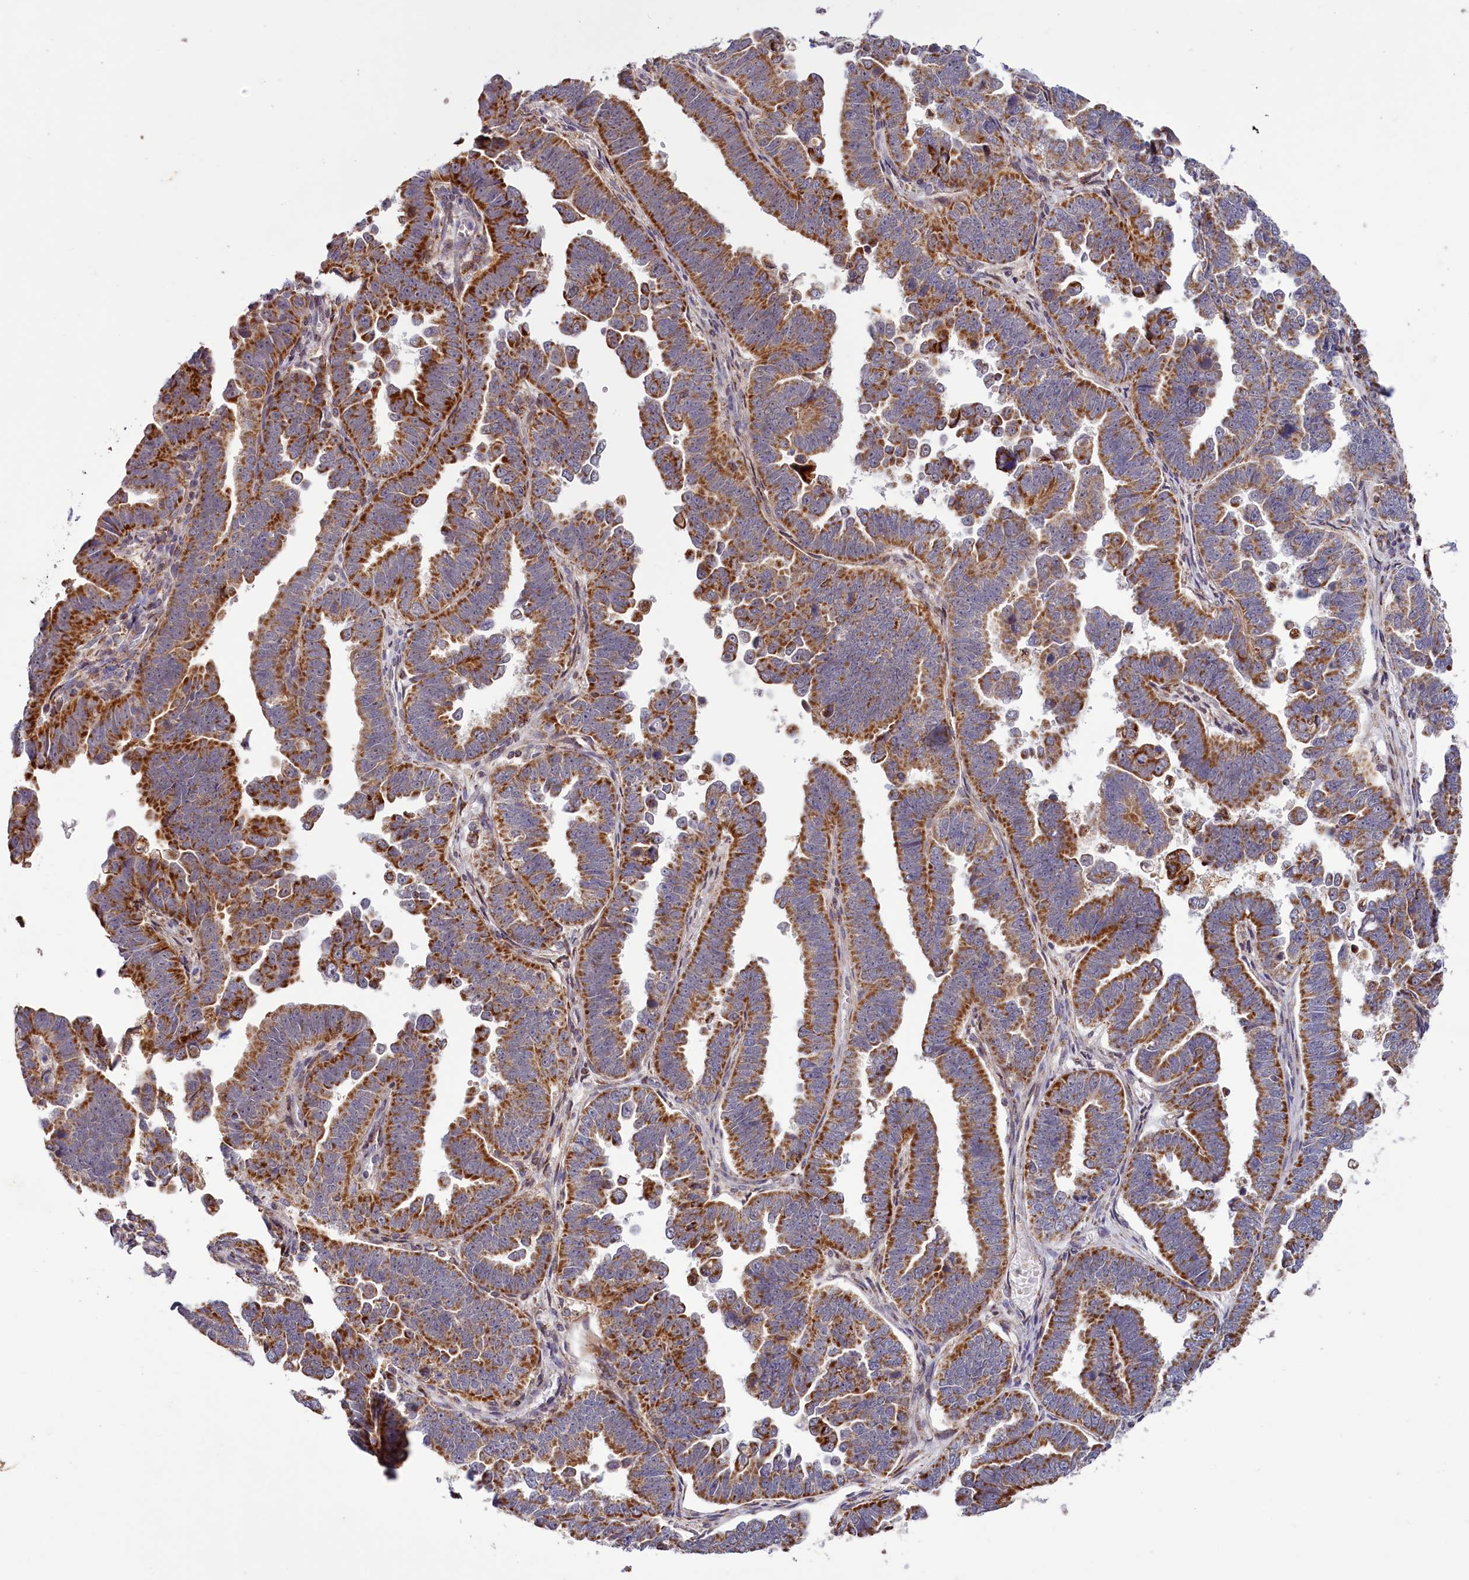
{"staining": {"intensity": "strong", "quantity": ">75%", "location": "cytoplasmic/membranous"}, "tissue": "endometrial cancer", "cell_type": "Tumor cells", "image_type": "cancer", "snomed": [{"axis": "morphology", "description": "Adenocarcinoma, NOS"}, {"axis": "topography", "description": "Endometrium"}], "caption": "An immunohistochemistry (IHC) histopathology image of tumor tissue is shown. Protein staining in brown labels strong cytoplasmic/membranous positivity in endometrial cancer within tumor cells.", "gene": "DYNC2H1", "patient": {"sex": "female", "age": 75}}